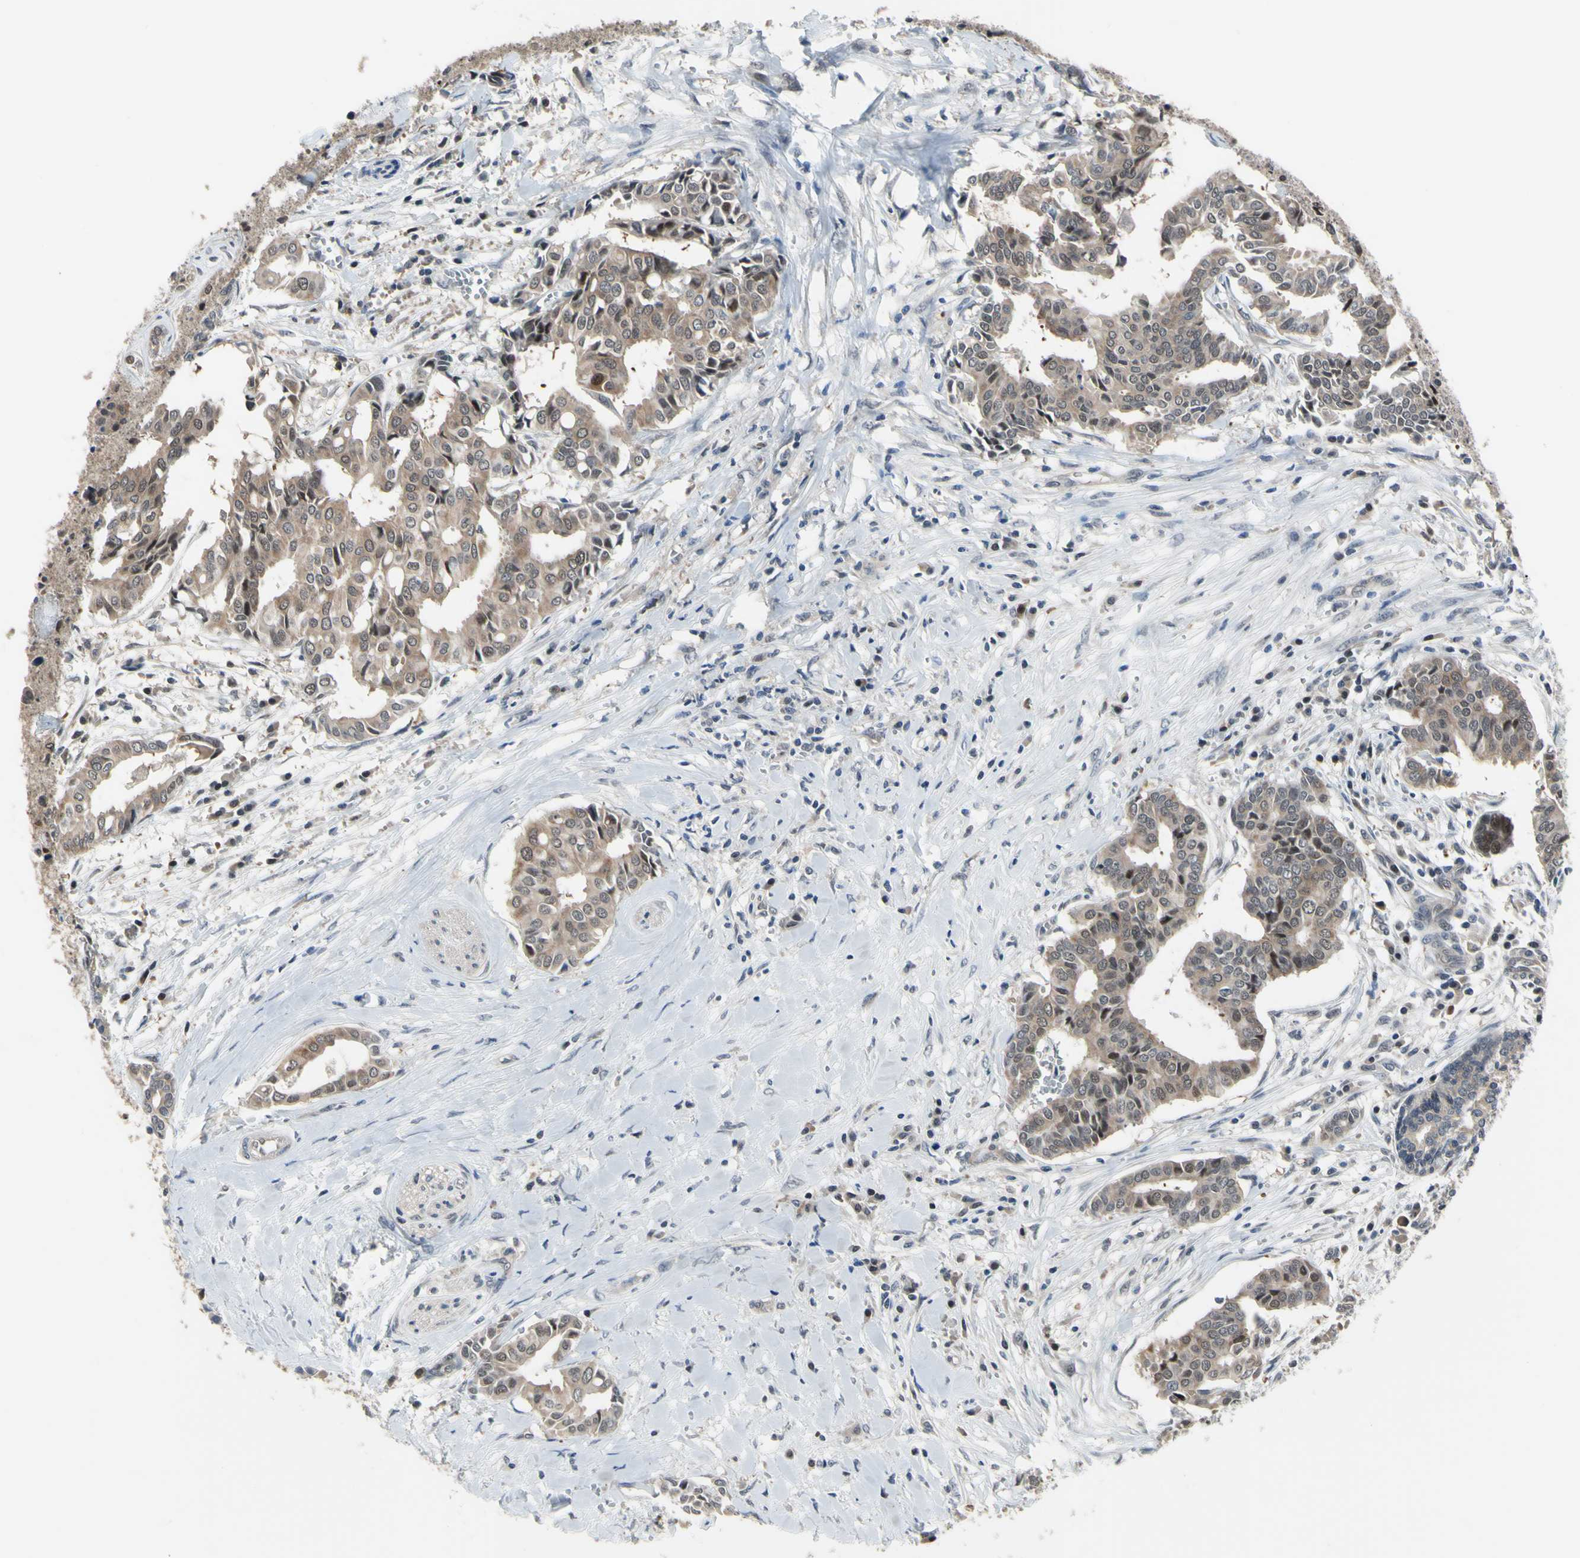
{"staining": {"intensity": "moderate", "quantity": ">75%", "location": "cytoplasmic/membranous"}, "tissue": "head and neck cancer", "cell_type": "Tumor cells", "image_type": "cancer", "snomed": [{"axis": "morphology", "description": "Adenocarcinoma, NOS"}, {"axis": "topography", "description": "Salivary gland"}, {"axis": "topography", "description": "Head-Neck"}], "caption": "Adenocarcinoma (head and neck) stained with a brown dye reveals moderate cytoplasmic/membranous positive staining in about >75% of tumor cells.", "gene": "HSPA4", "patient": {"sex": "female", "age": 59}}